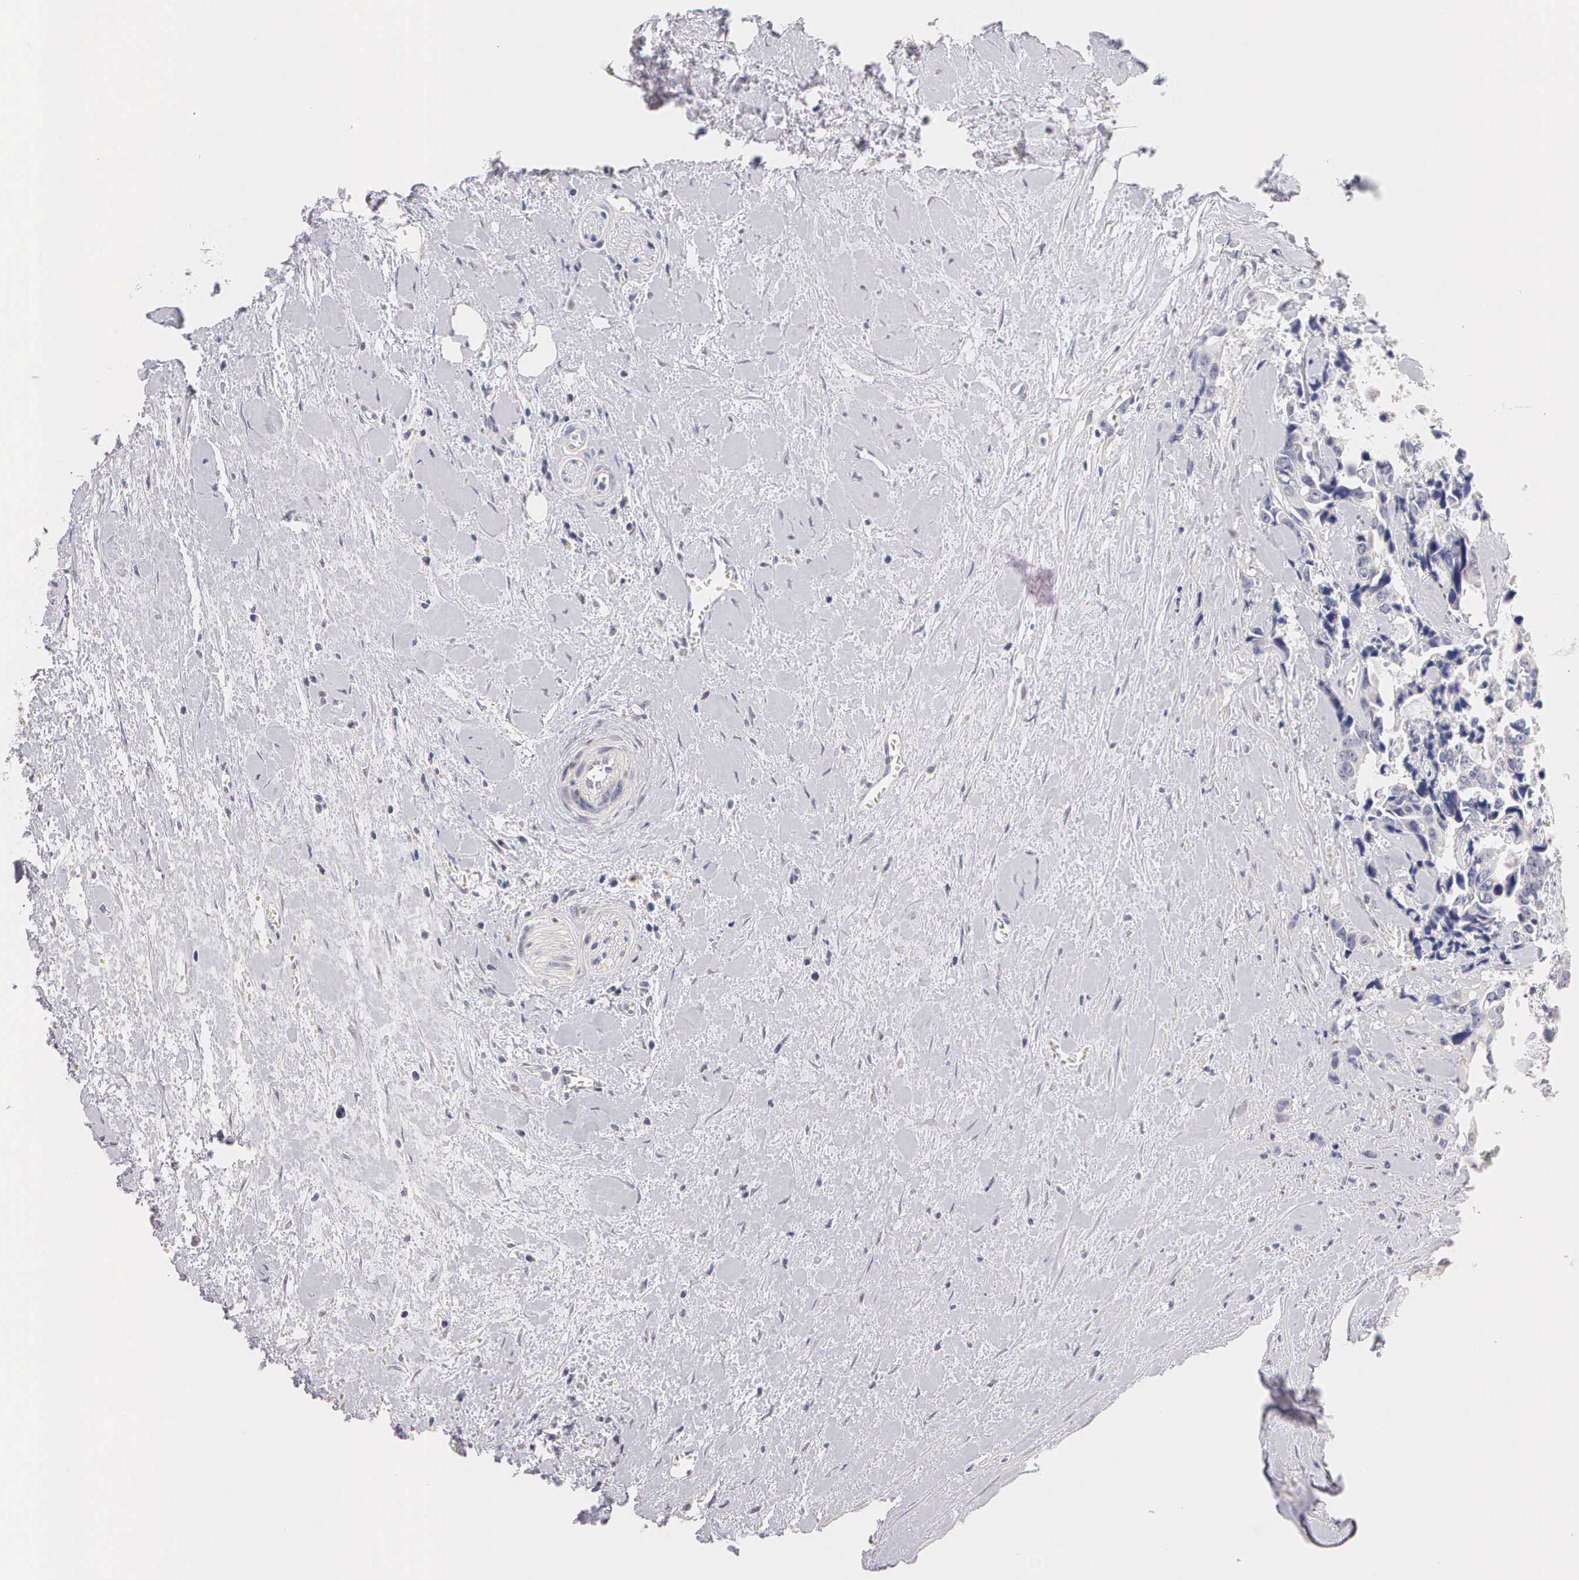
{"staining": {"intensity": "negative", "quantity": "none", "location": "none"}, "tissue": "colorectal cancer", "cell_type": "Tumor cells", "image_type": "cancer", "snomed": [{"axis": "morphology", "description": "Adenocarcinoma, NOS"}, {"axis": "topography", "description": "Rectum"}], "caption": "This is a micrograph of immunohistochemistry (IHC) staining of adenocarcinoma (colorectal), which shows no expression in tumor cells. (DAB (3,3'-diaminobenzidine) immunohistochemistry (IHC) with hematoxylin counter stain).", "gene": "ESR1", "patient": {"sex": "male", "age": 76}}